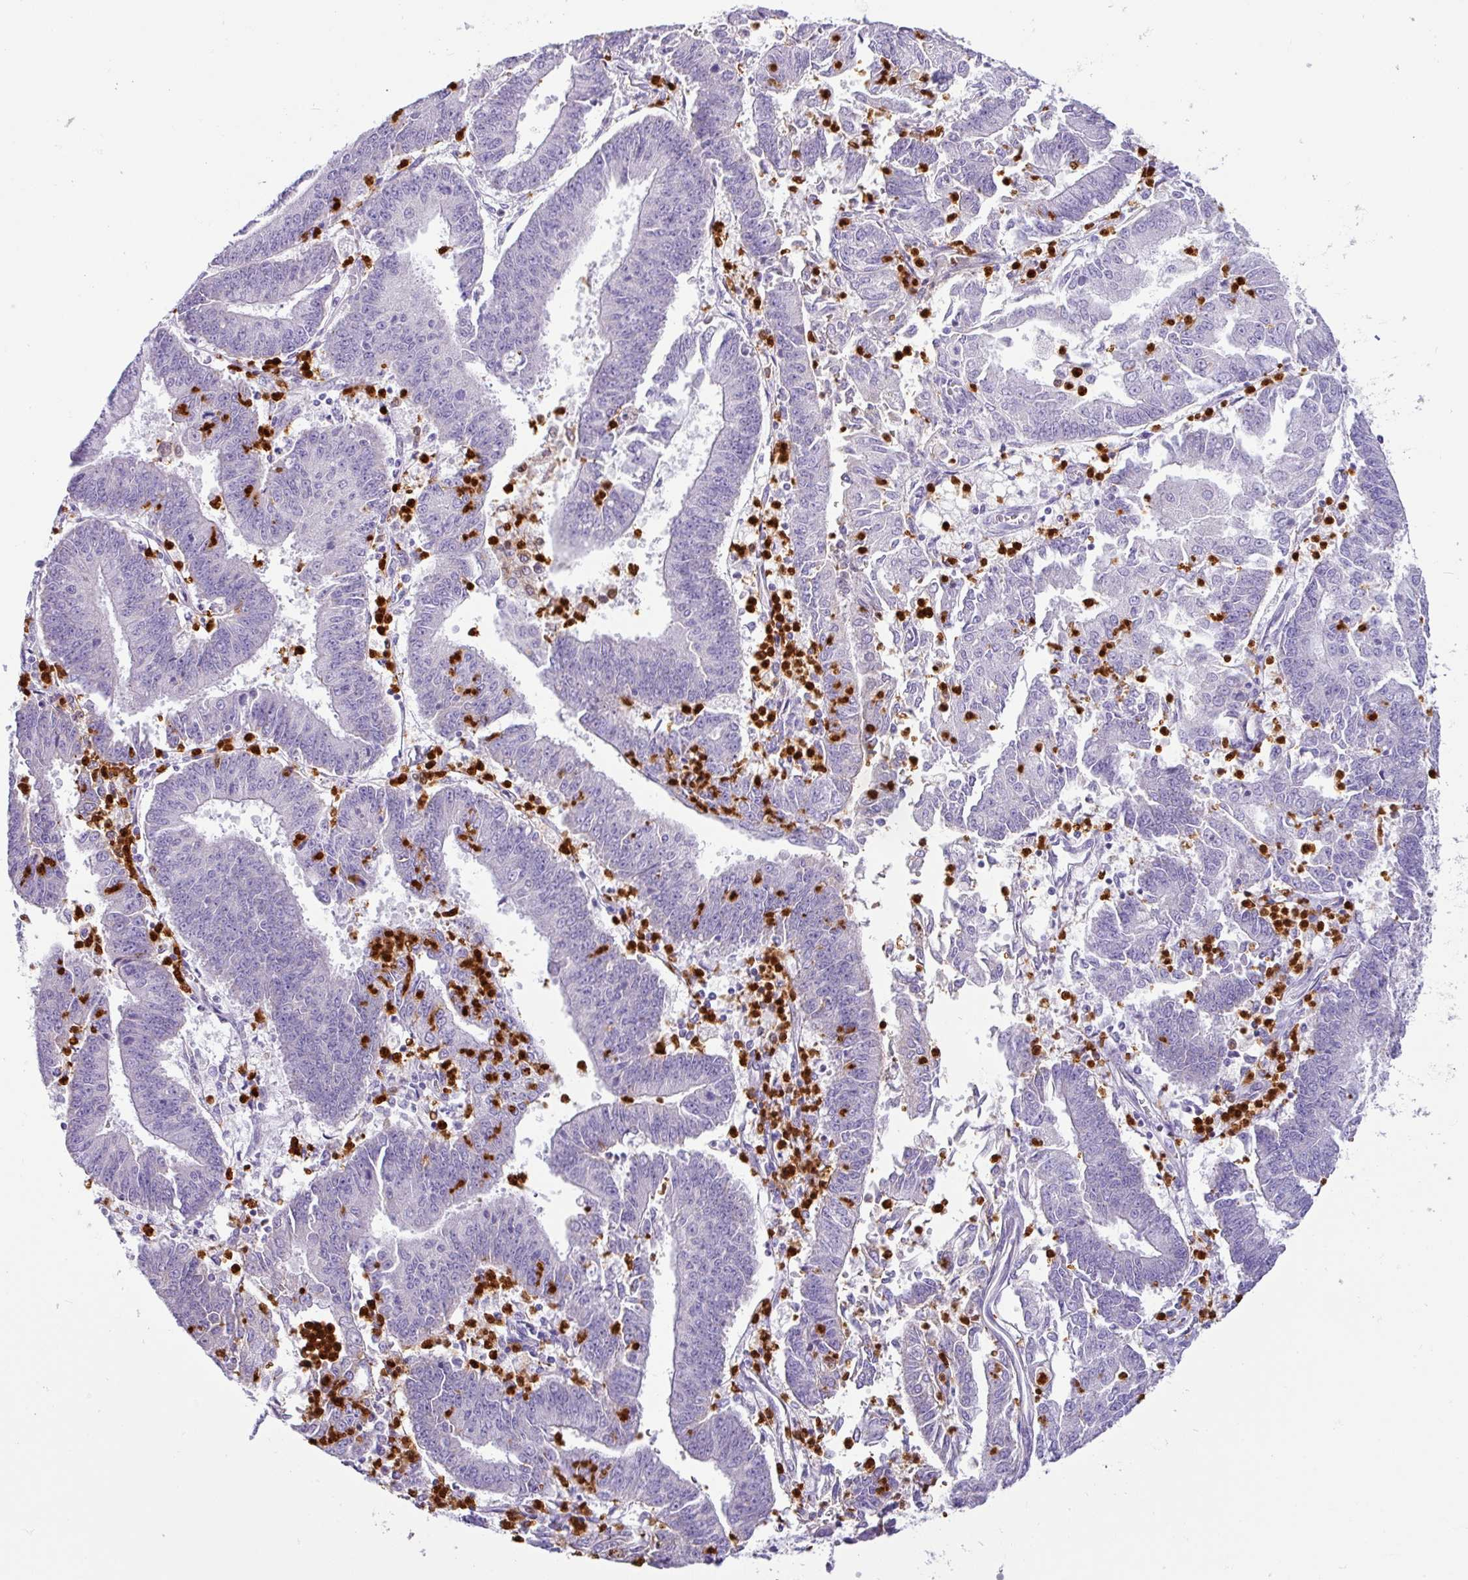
{"staining": {"intensity": "negative", "quantity": "none", "location": "none"}, "tissue": "endometrial cancer", "cell_type": "Tumor cells", "image_type": "cancer", "snomed": [{"axis": "morphology", "description": "Adenocarcinoma, NOS"}, {"axis": "topography", "description": "Endometrium"}], "caption": "A micrograph of endometrial cancer stained for a protein displays no brown staining in tumor cells.", "gene": "SH2D3C", "patient": {"sex": "female", "age": 73}}